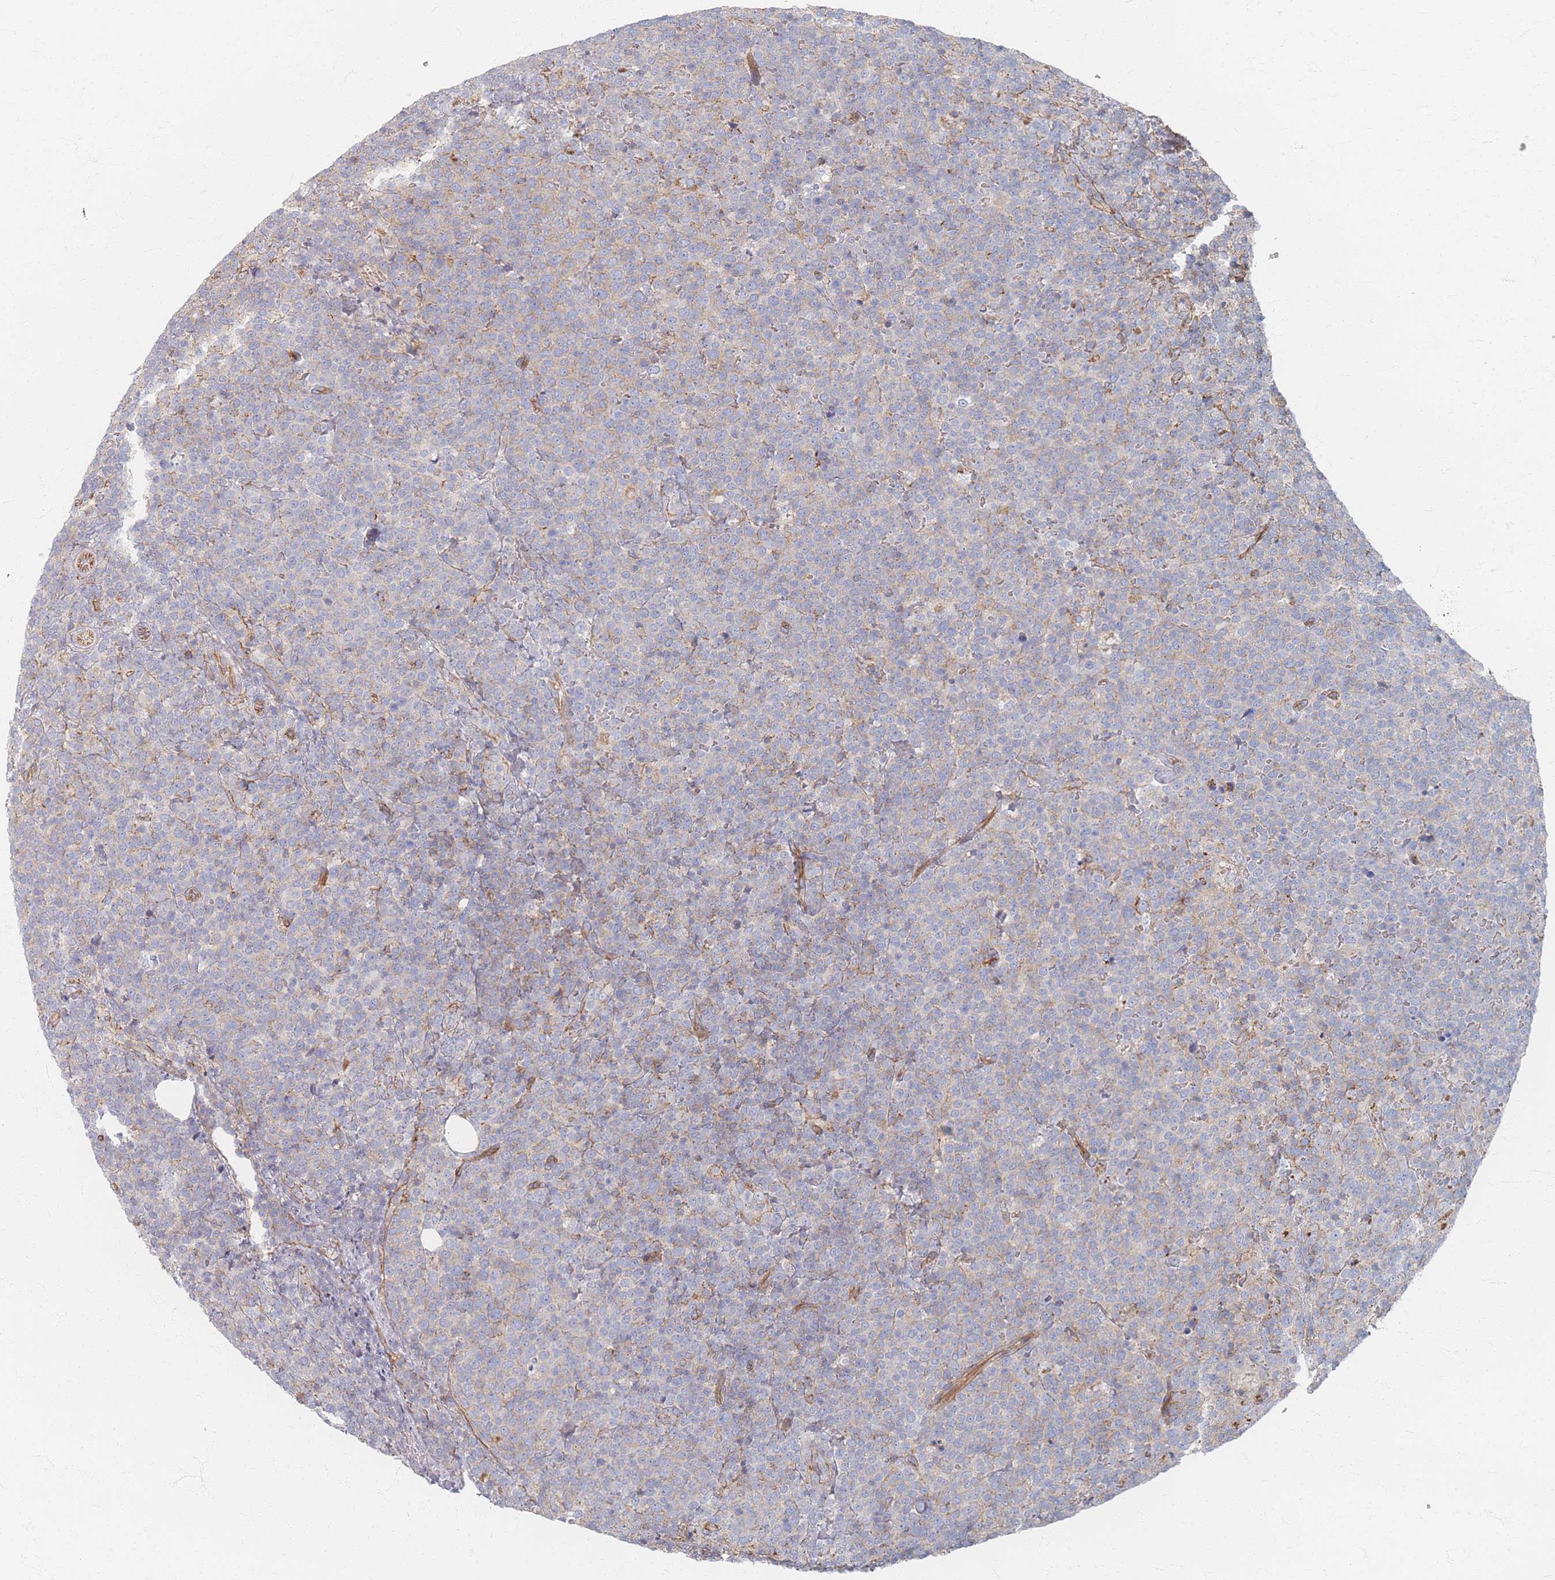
{"staining": {"intensity": "negative", "quantity": "none", "location": "none"}, "tissue": "lymphoma", "cell_type": "Tumor cells", "image_type": "cancer", "snomed": [{"axis": "morphology", "description": "Malignant lymphoma, non-Hodgkin's type, High grade"}, {"axis": "topography", "description": "Lymph node"}], "caption": "This image is of high-grade malignant lymphoma, non-Hodgkin's type stained with IHC to label a protein in brown with the nuclei are counter-stained blue. There is no positivity in tumor cells.", "gene": "GNB1", "patient": {"sex": "male", "age": 61}}